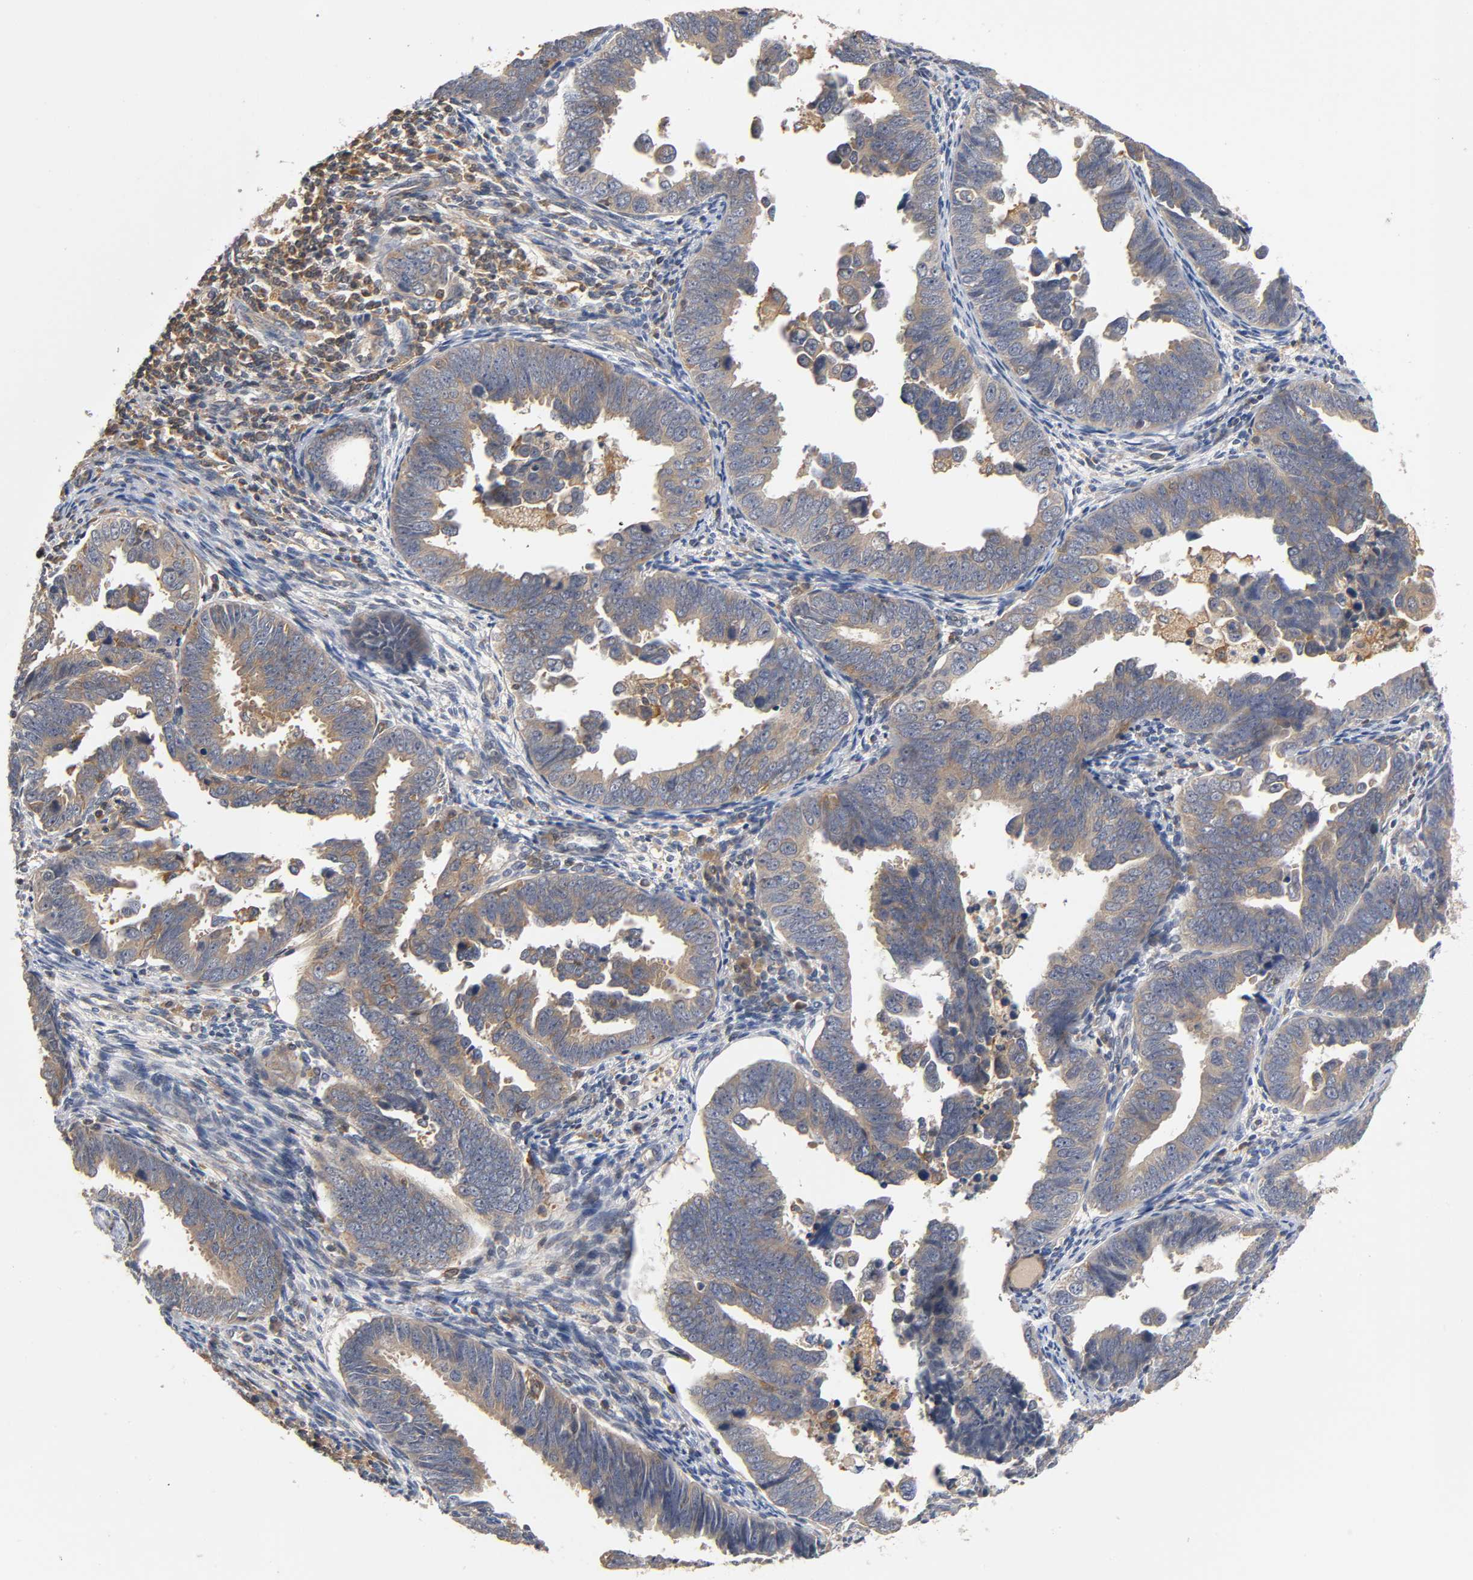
{"staining": {"intensity": "moderate", "quantity": ">75%", "location": "cytoplasmic/membranous"}, "tissue": "endometrial cancer", "cell_type": "Tumor cells", "image_type": "cancer", "snomed": [{"axis": "morphology", "description": "Adenocarcinoma, NOS"}, {"axis": "topography", "description": "Endometrium"}], "caption": "Immunohistochemistry (IHC) staining of endometrial cancer (adenocarcinoma), which exhibits medium levels of moderate cytoplasmic/membranous staining in approximately >75% of tumor cells indicating moderate cytoplasmic/membranous protein positivity. The staining was performed using DAB (3,3'-diaminobenzidine) (brown) for protein detection and nuclei were counterstained in hematoxylin (blue).", "gene": "ACTR2", "patient": {"sex": "female", "age": 75}}